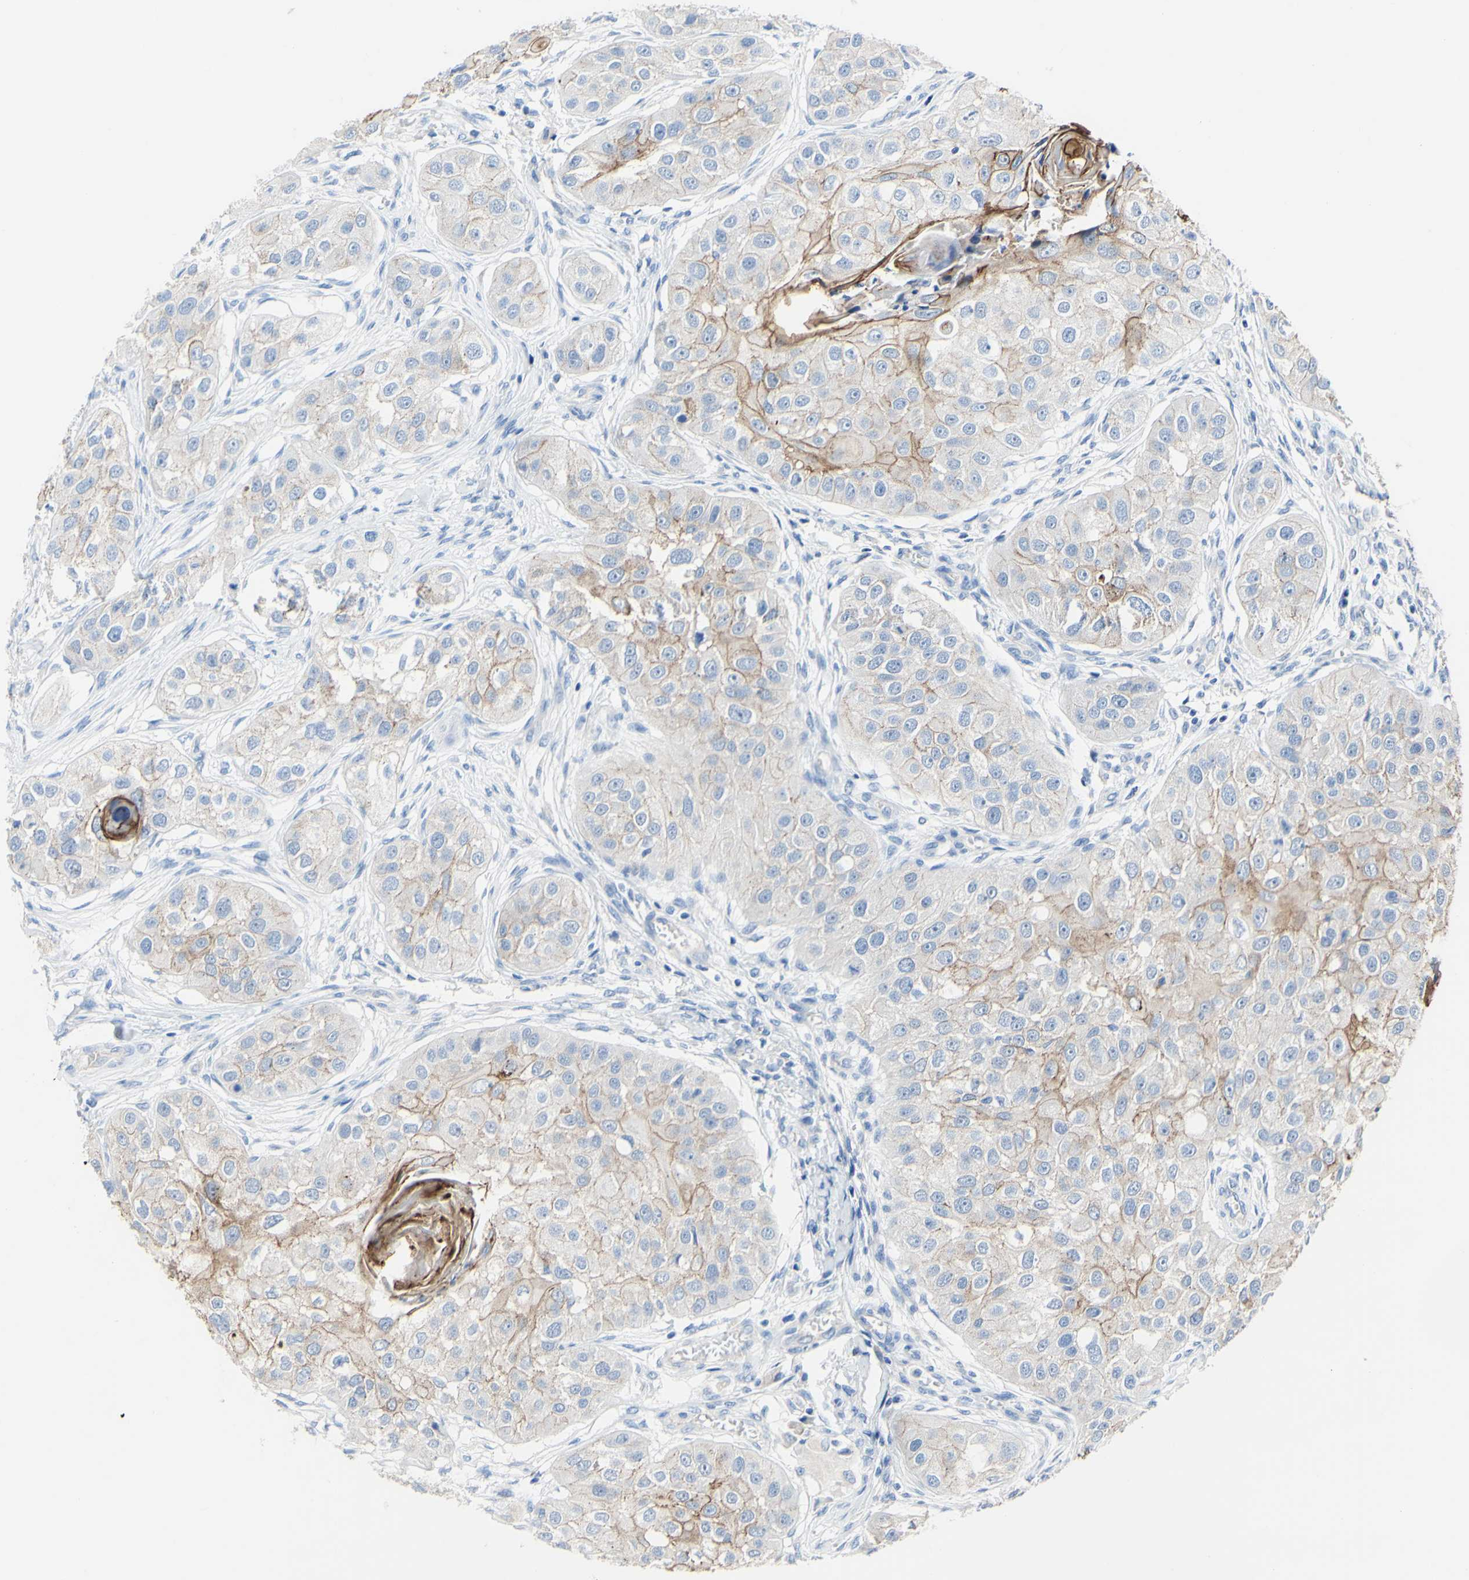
{"staining": {"intensity": "moderate", "quantity": "25%-75%", "location": "cytoplasmic/membranous"}, "tissue": "head and neck cancer", "cell_type": "Tumor cells", "image_type": "cancer", "snomed": [{"axis": "morphology", "description": "Normal tissue, NOS"}, {"axis": "morphology", "description": "Squamous cell carcinoma, NOS"}, {"axis": "topography", "description": "Skeletal muscle"}, {"axis": "topography", "description": "Head-Neck"}], "caption": "Head and neck squamous cell carcinoma stained with a protein marker exhibits moderate staining in tumor cells.", "gene": "DSC2", "patient": {"sex": "male", "age": 51}}